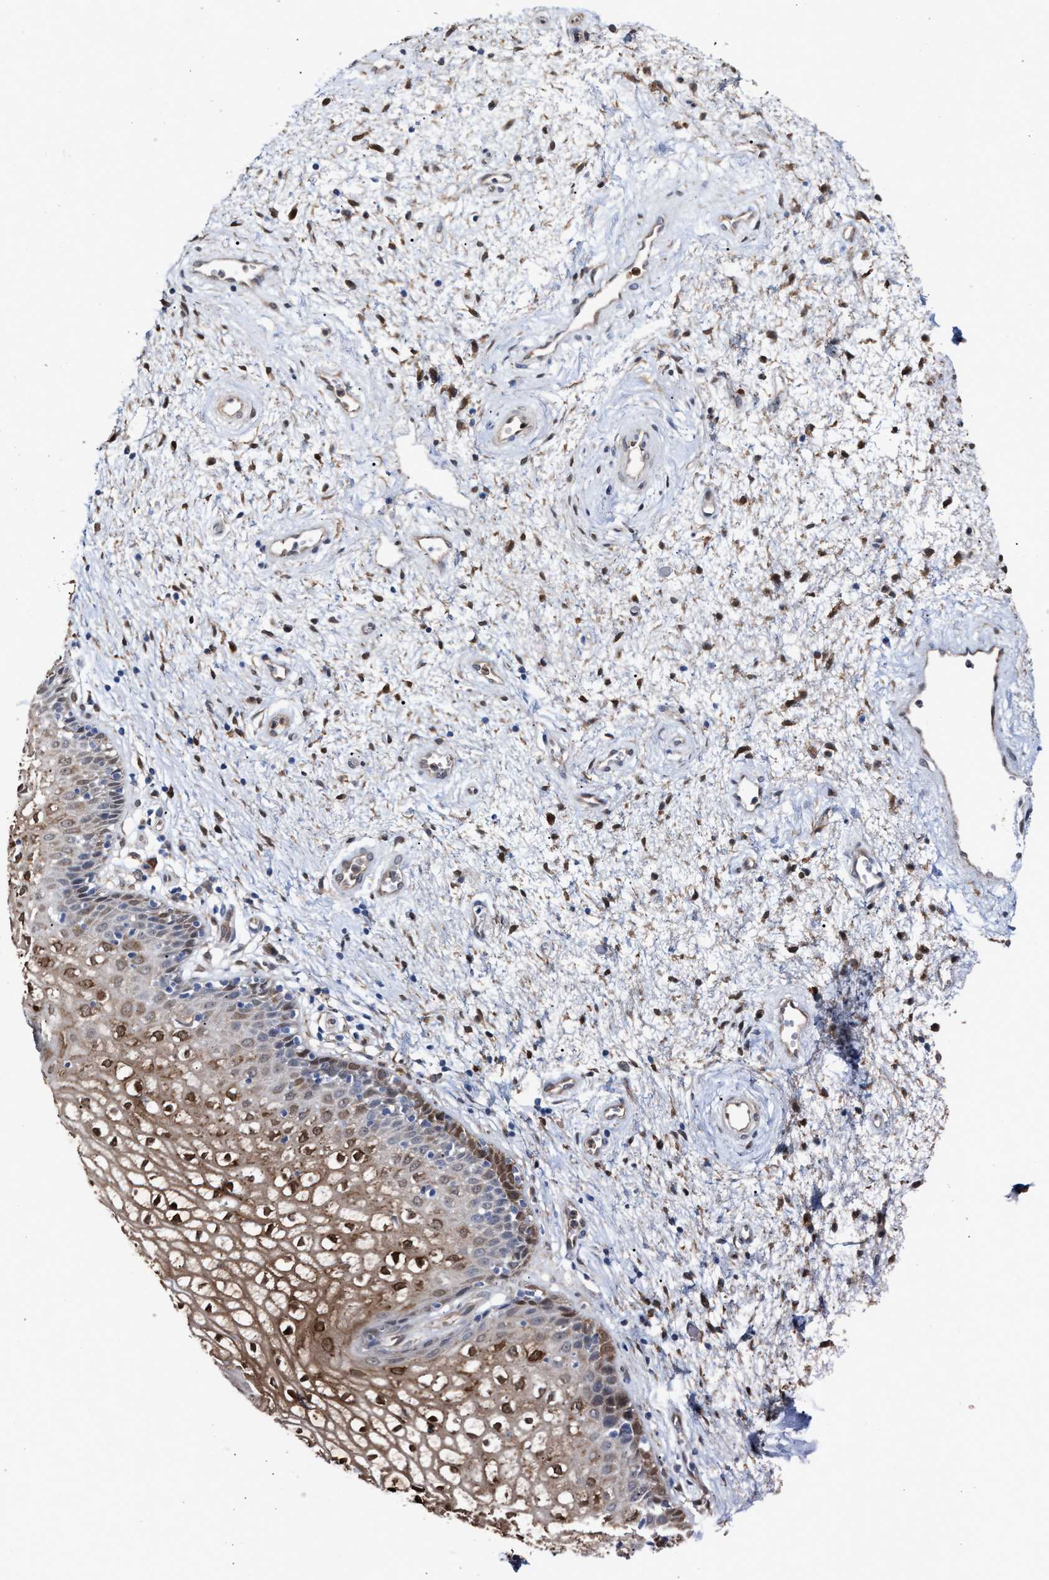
{"staining": {"intensity": "moderate", "quantity": "25%-75%", "location": "cytoplasmic/membranous,nuclear"}, "tissue": "vagina", "cell_type": "Squamous epithelial cells", "image_type": "normal", "snomed": [{"axis": "morphology", "description": "Normal tissue, NOS"}, {"axis": "topography", "description": "Vagina"}], "caption": "A histopathology image showing moderate cytoplasmic/membranous,nuclear expression in approximately 25%-75% of squamous epithelial cells in normal vagina, as visualized by brown immunohistochemical staining.", "gene": "TP53I3", "patient": {"sex": "female", "age": 34}}